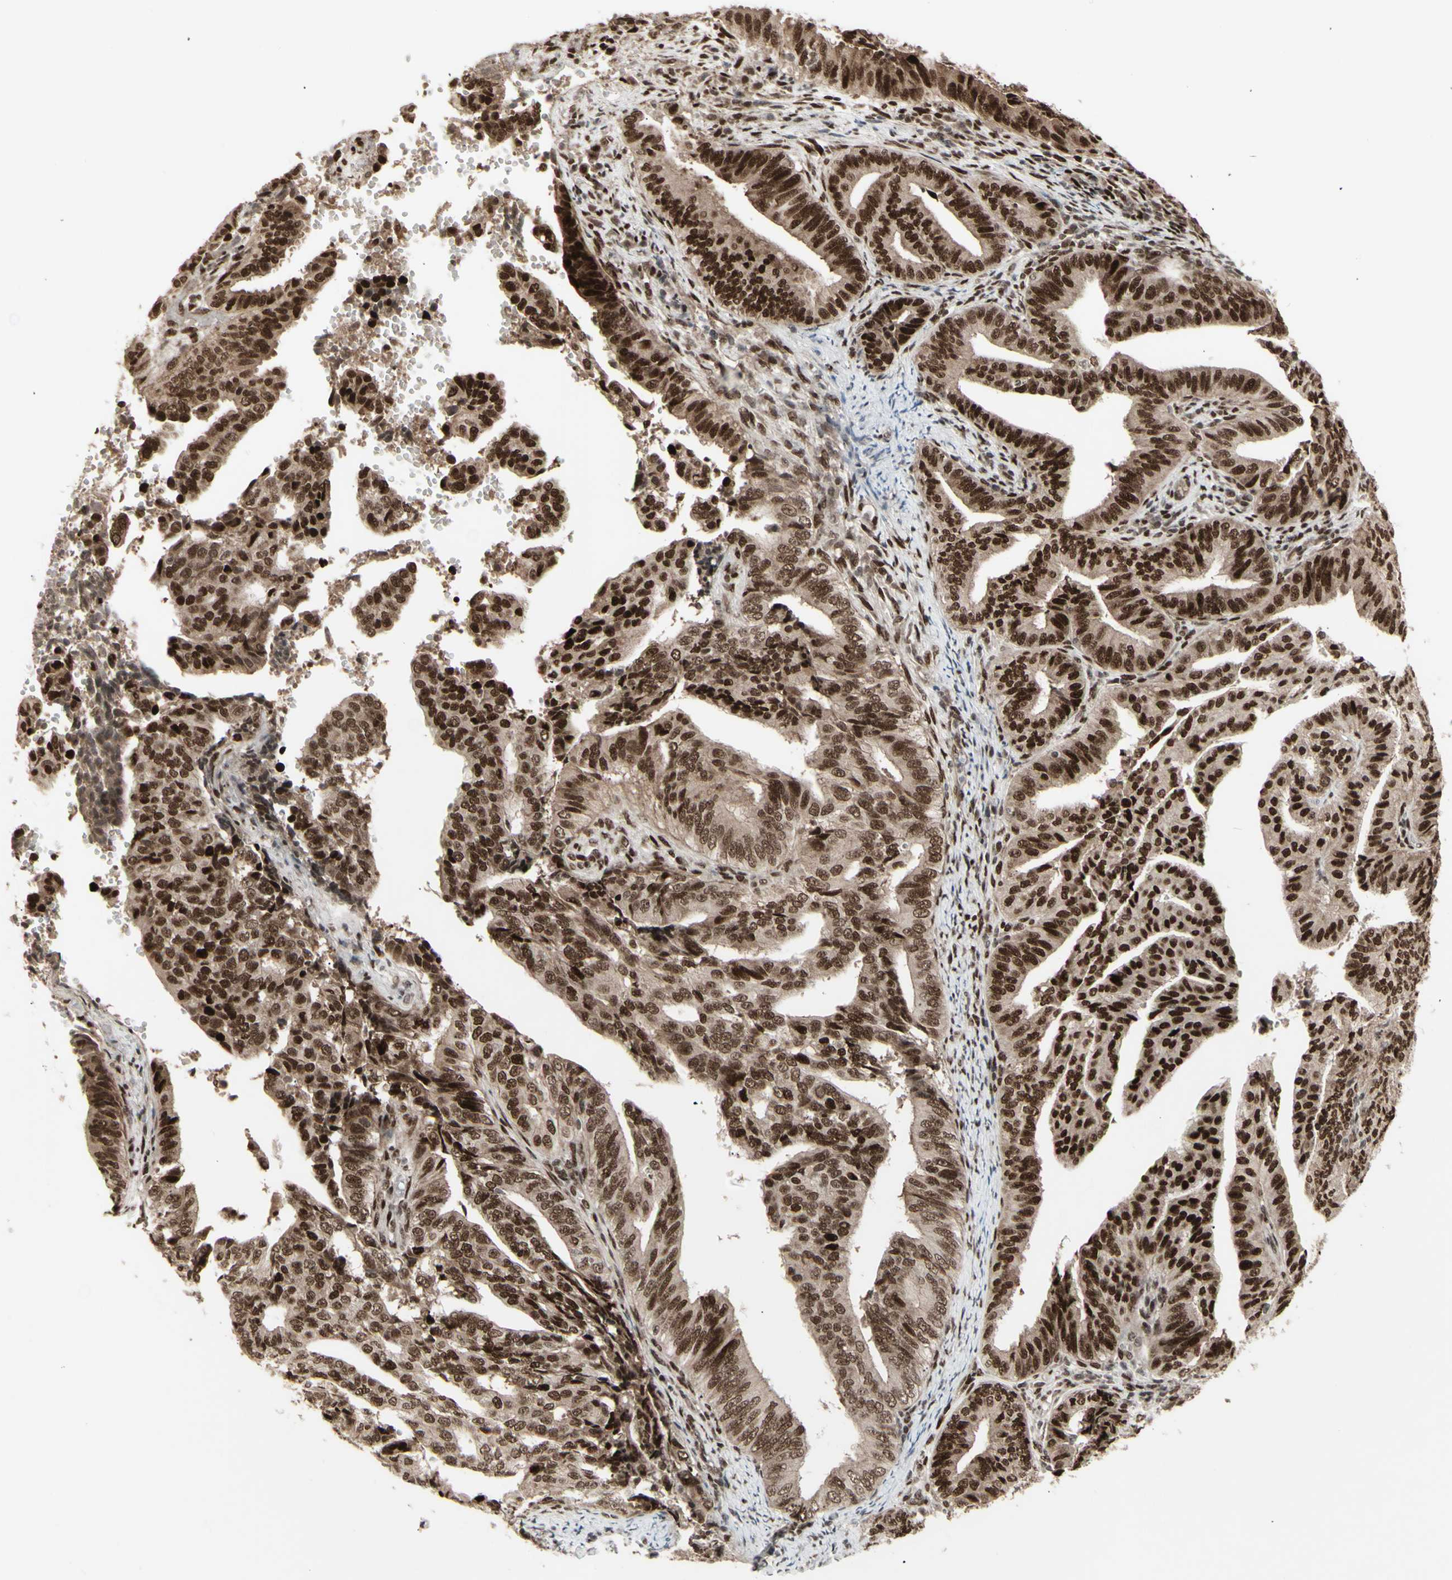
{"staining": {"intensity": "moderate", "quantity": ">75%", "location": "cytoplasmic/membranous,nuclear"}, "tissue": "endometrial cancer", "cell_type": "Tumor cells", "image_type": "cancer", "snomed": [{"axis": "morphology", "description": "Adenocarcinoma, NOS"}, {"axis": "topography", "description": "Endometrium"}], "caption": "Endometrial cancer stained with a brown dye reveals moderate cytoplasmic/membranous and nuclear positive staining in approximately >75% of tumor cells.", "gene": "CBX1", "patient": {"sex": "female", "age": 58}}